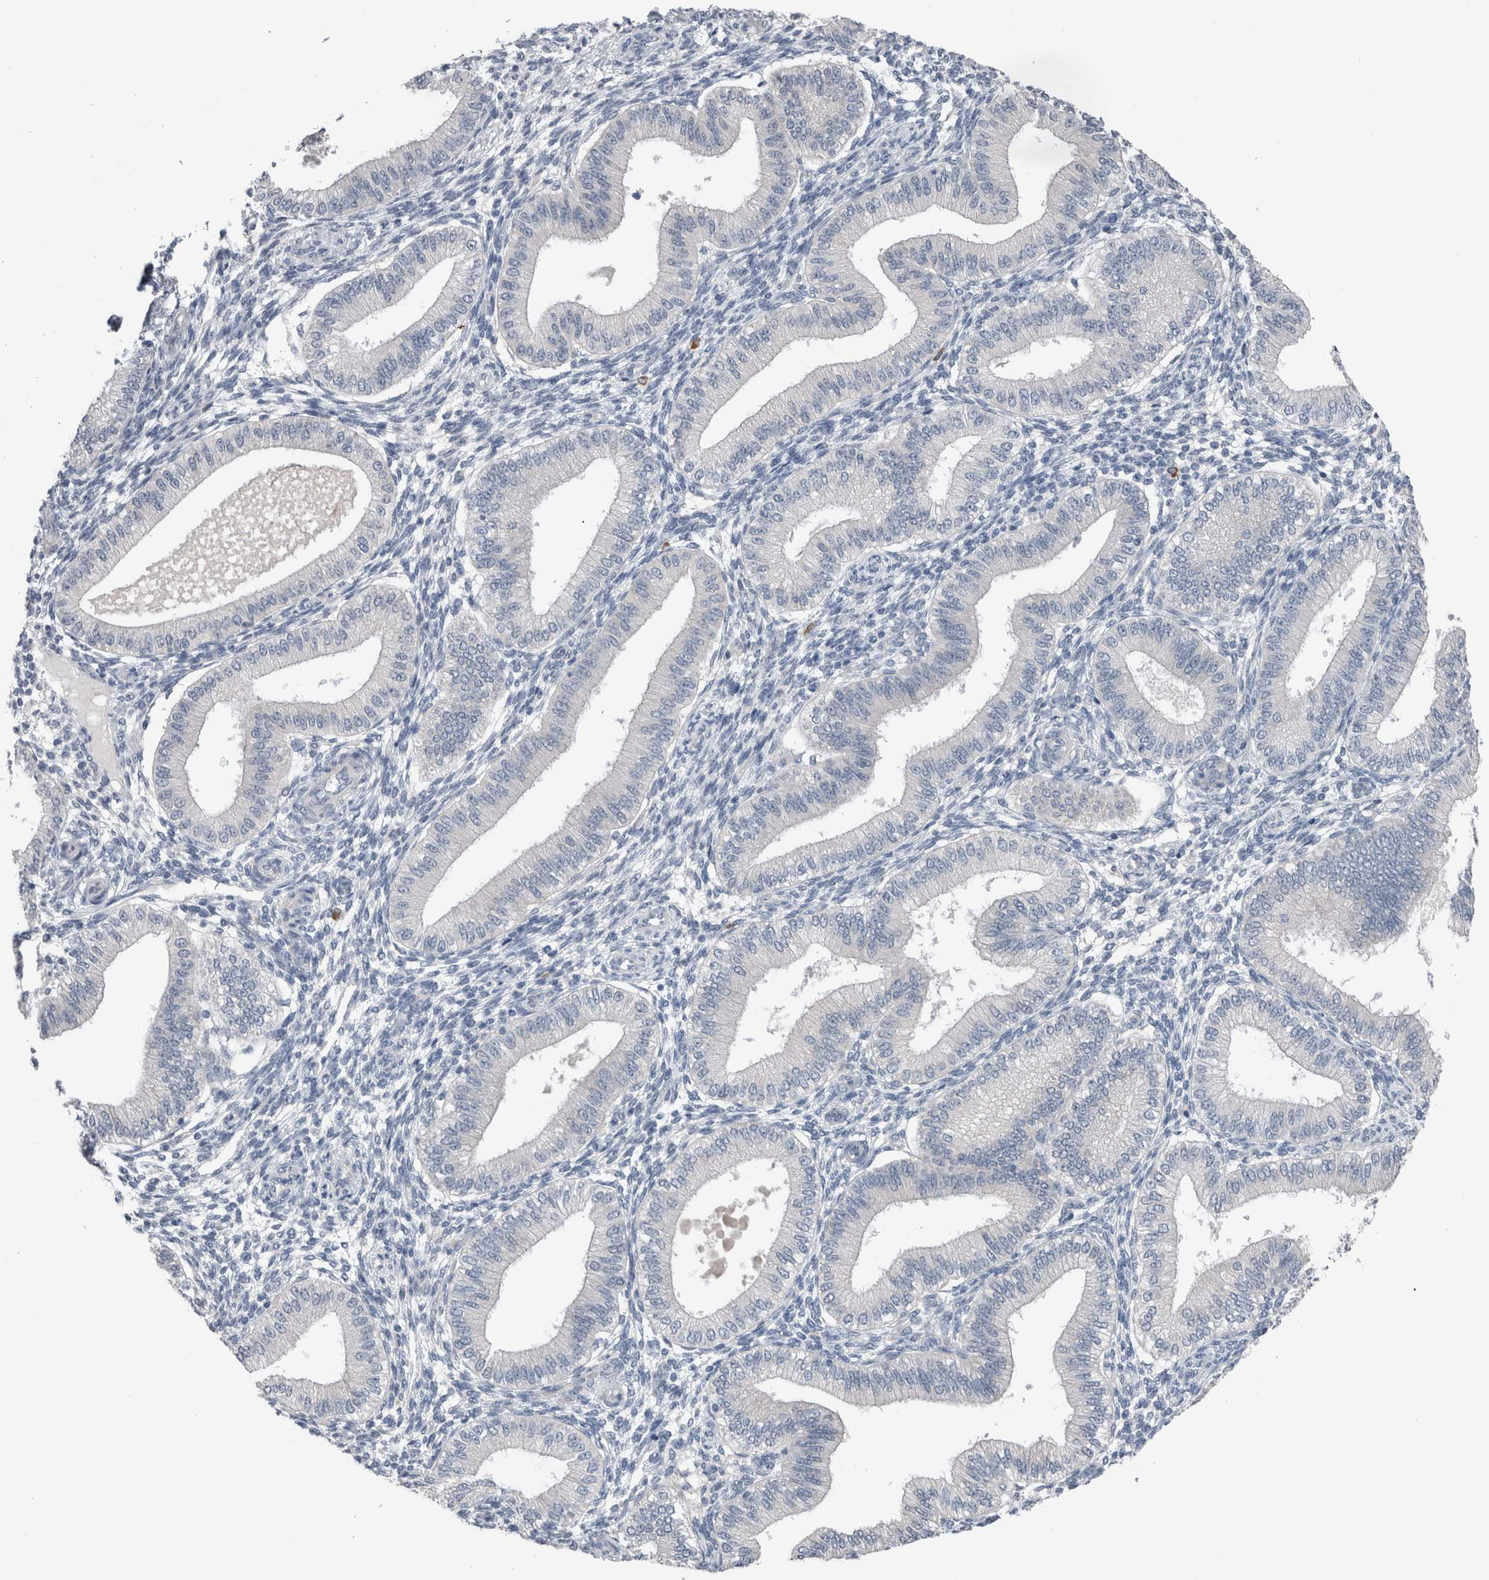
{"staining": {"intensity": "negative", "quantity": "none", "location": "none"}, "tissue": "endometrium", "cell_type": "Cells in endometrial stroma", "image_type": "normal", "snomed": [{"axis": "morphology", "description": "Normal tissue, NOS"}, {"axis": "topography", "description": "Endometrium"}], "caption": "The photomicrograph shows no staining of cells in endometrial stroma in unremarkable endometrium.", "gene": "CRNN", "patient": {"sex": "female", "age": 39}}